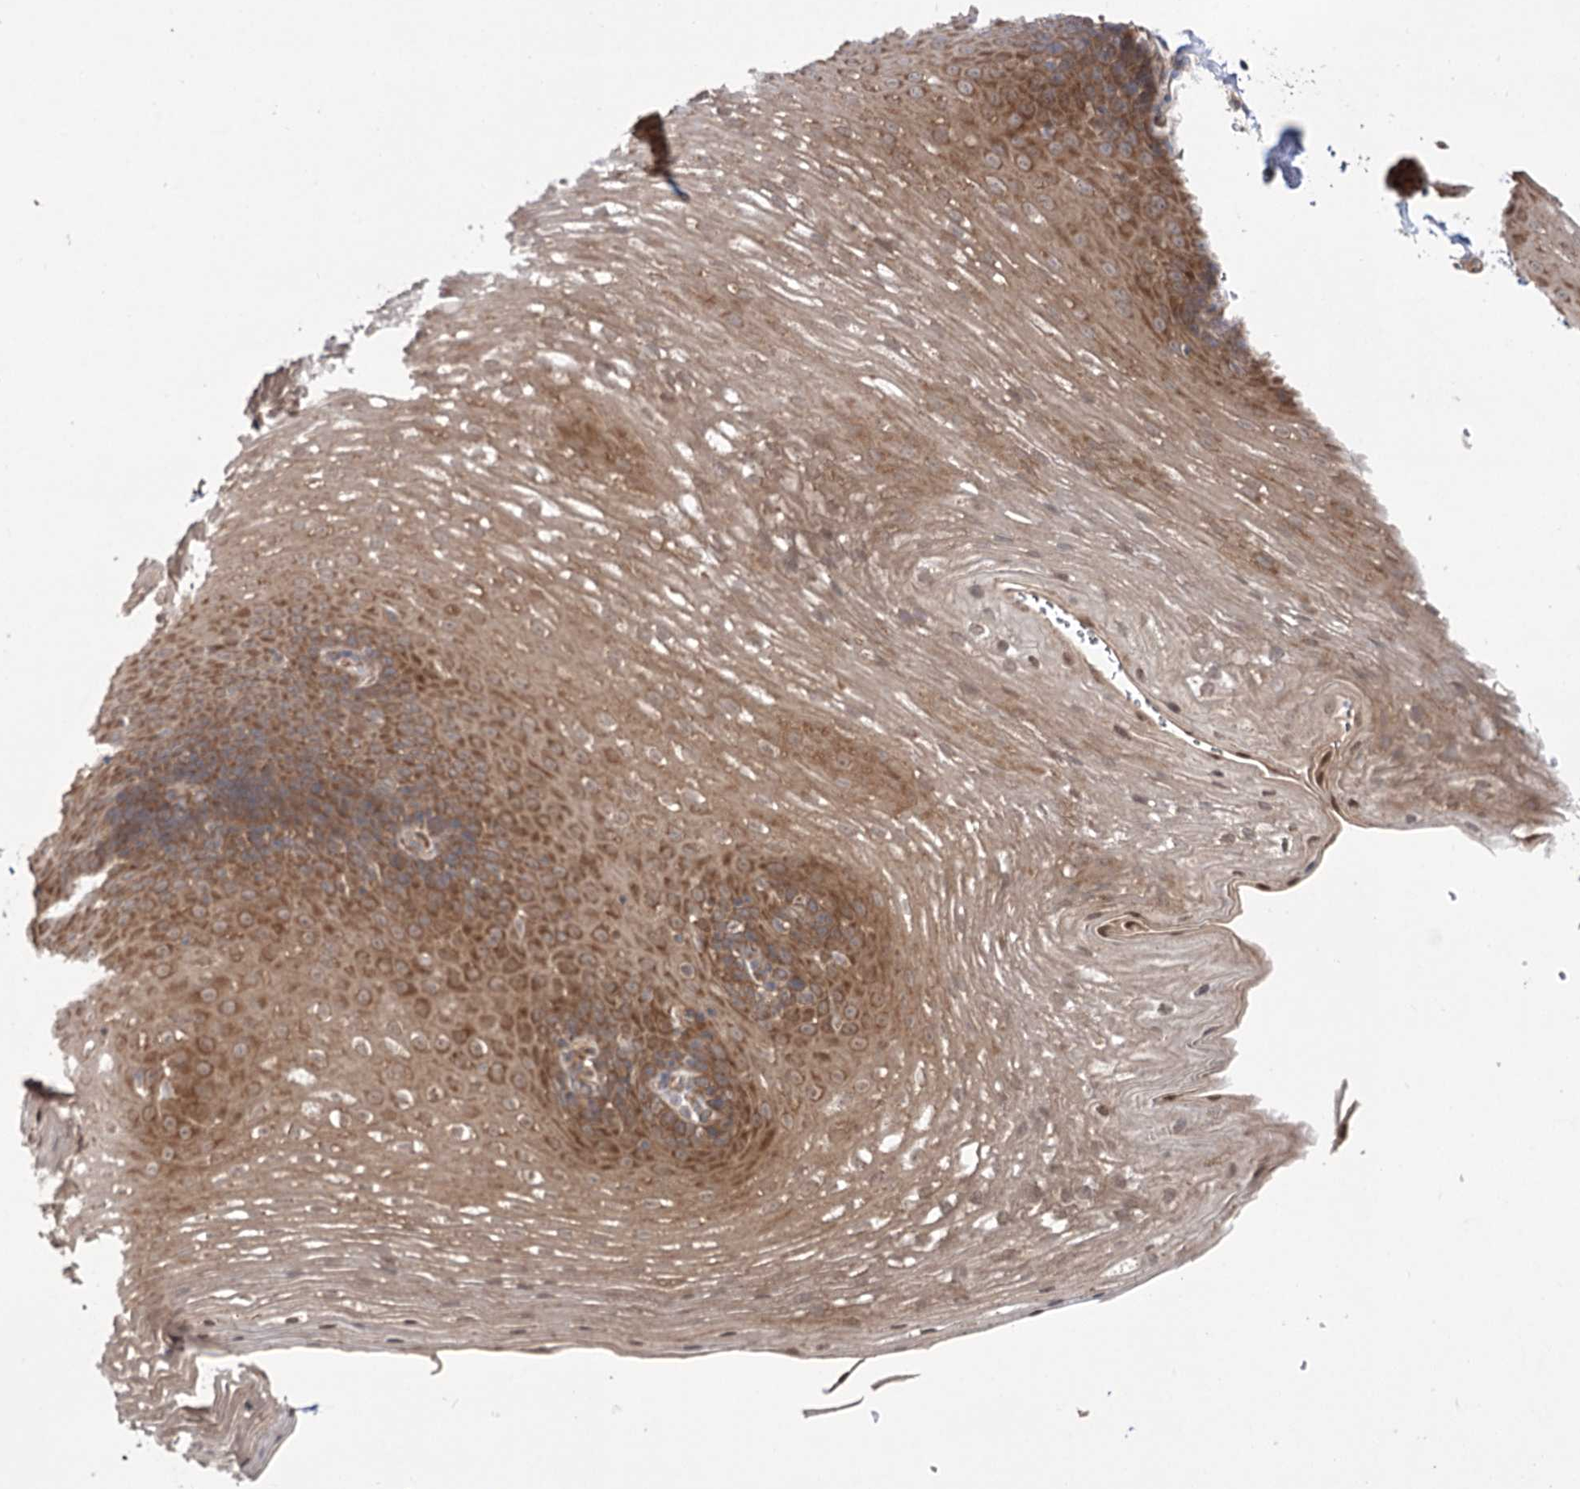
{"staining": {"intensity": "moderate", "quantity": ">75%", "location": "cytoplasmic/membranous"}, "tissue": "esophagus", "cell_type": "Squamous epithelial cells", "image_type": "normal", "snomed": [{"axis": "morphology", "description": "Normal tissue, NOS"}, {"axis": "topography", "description": "Esophagus"}], "caption": "Protein expression analysis of unremarkable esophagus exhibits moderate cytoplasmic/membranous staining in approximately >75% of squamous epithelial cells.", "gene": "VPS37B", "patient": {"sex": "female", "age": 66}}